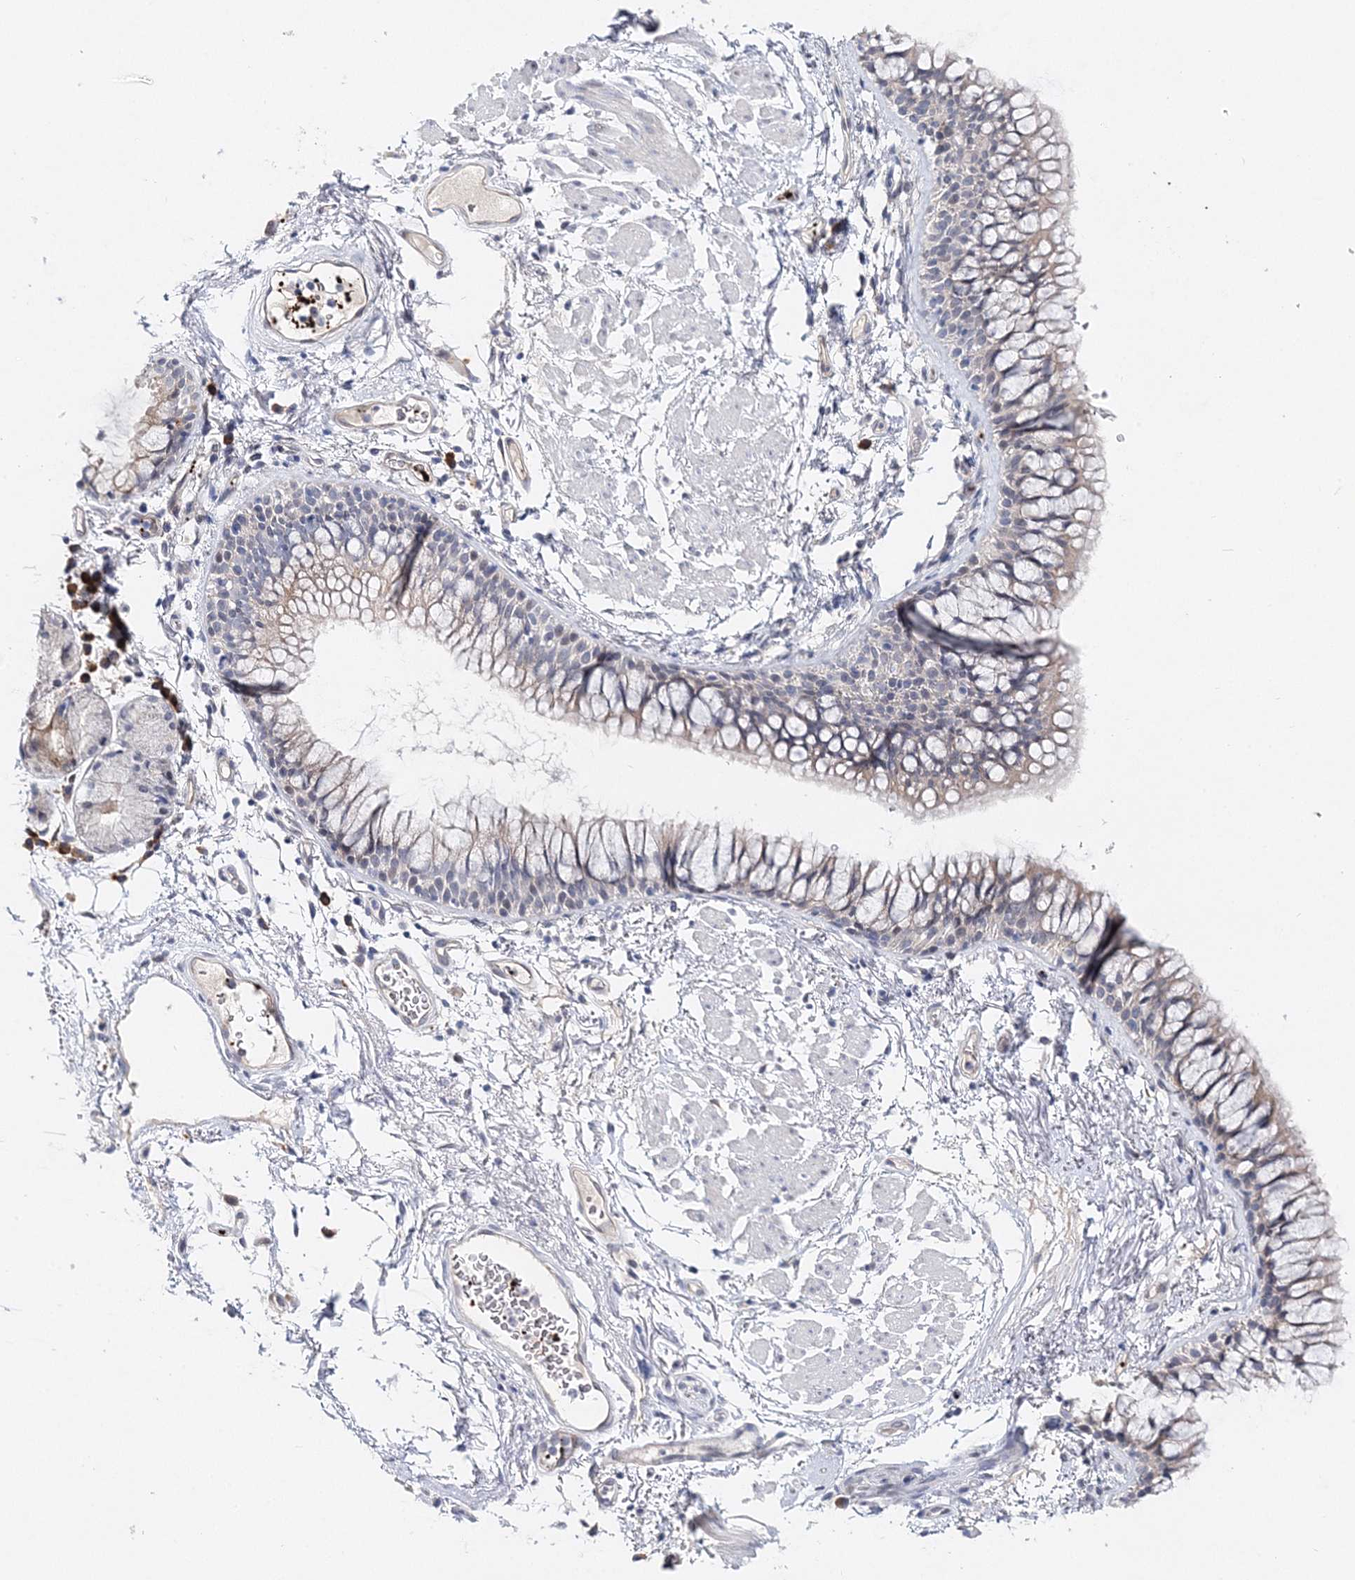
{"staining": {"intensity": "weak", "quantity": "<25%", "location": "cytoplasmic/membranous"}, "tissue": "bronchus", "cell_type": "Respiratory epithelial cells", "image_type": "normal", "snomed": [{"axis": "morphology", "description": "Normal tissue, NOS"}, {"axis": "topography", "description": "Cartilage tissue"}, {"axis": "topography", "description": "Bronchus"}], "caption": "A high-resolution photomicrograph shows immunohistochemistry staining of unremarkable bronchus, which exhibits no significant staining in respiratory epithelial cells.", "gene": "MYOZ2", "patient": {"sex": "female", "age": 73}}